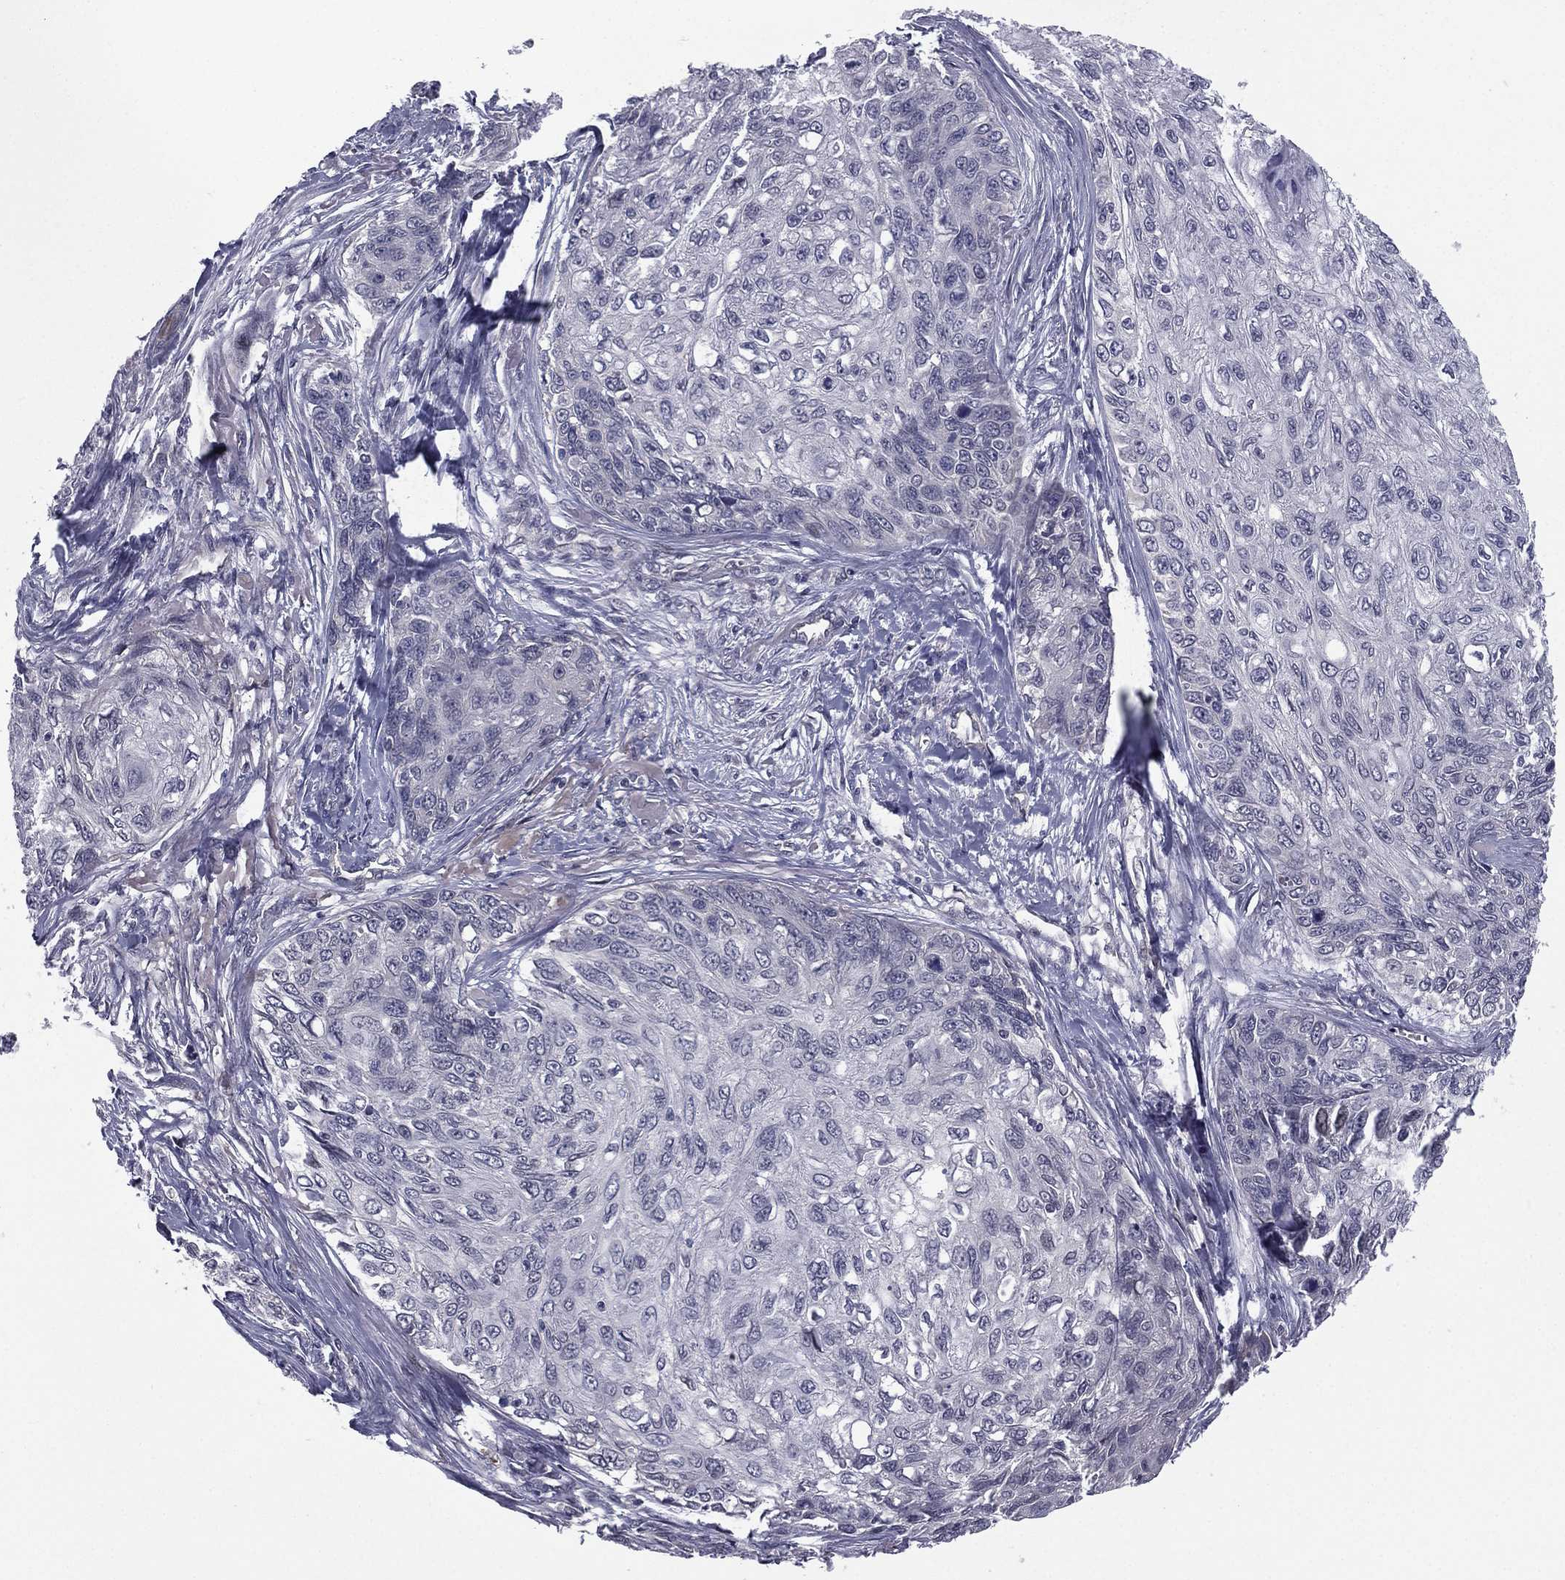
{"staining": {"intensity": "negative", "quantity": "none", "location": "none"}, "tissue": "skin cancer", "cell_type": "Tumor cells", "image_type": "cancer", "snomed": [{"axis": "morphology", "description": "Squamous cell carcinoma, NOS"}, {"axis": "topography", "description": "Skin"}], "caption": "Tumor cells are negative for brown protein staining in squamous cell carcinoma (skin).", "gene": "ACTRT2", "patient": {"sex": "male", "age": 92}}